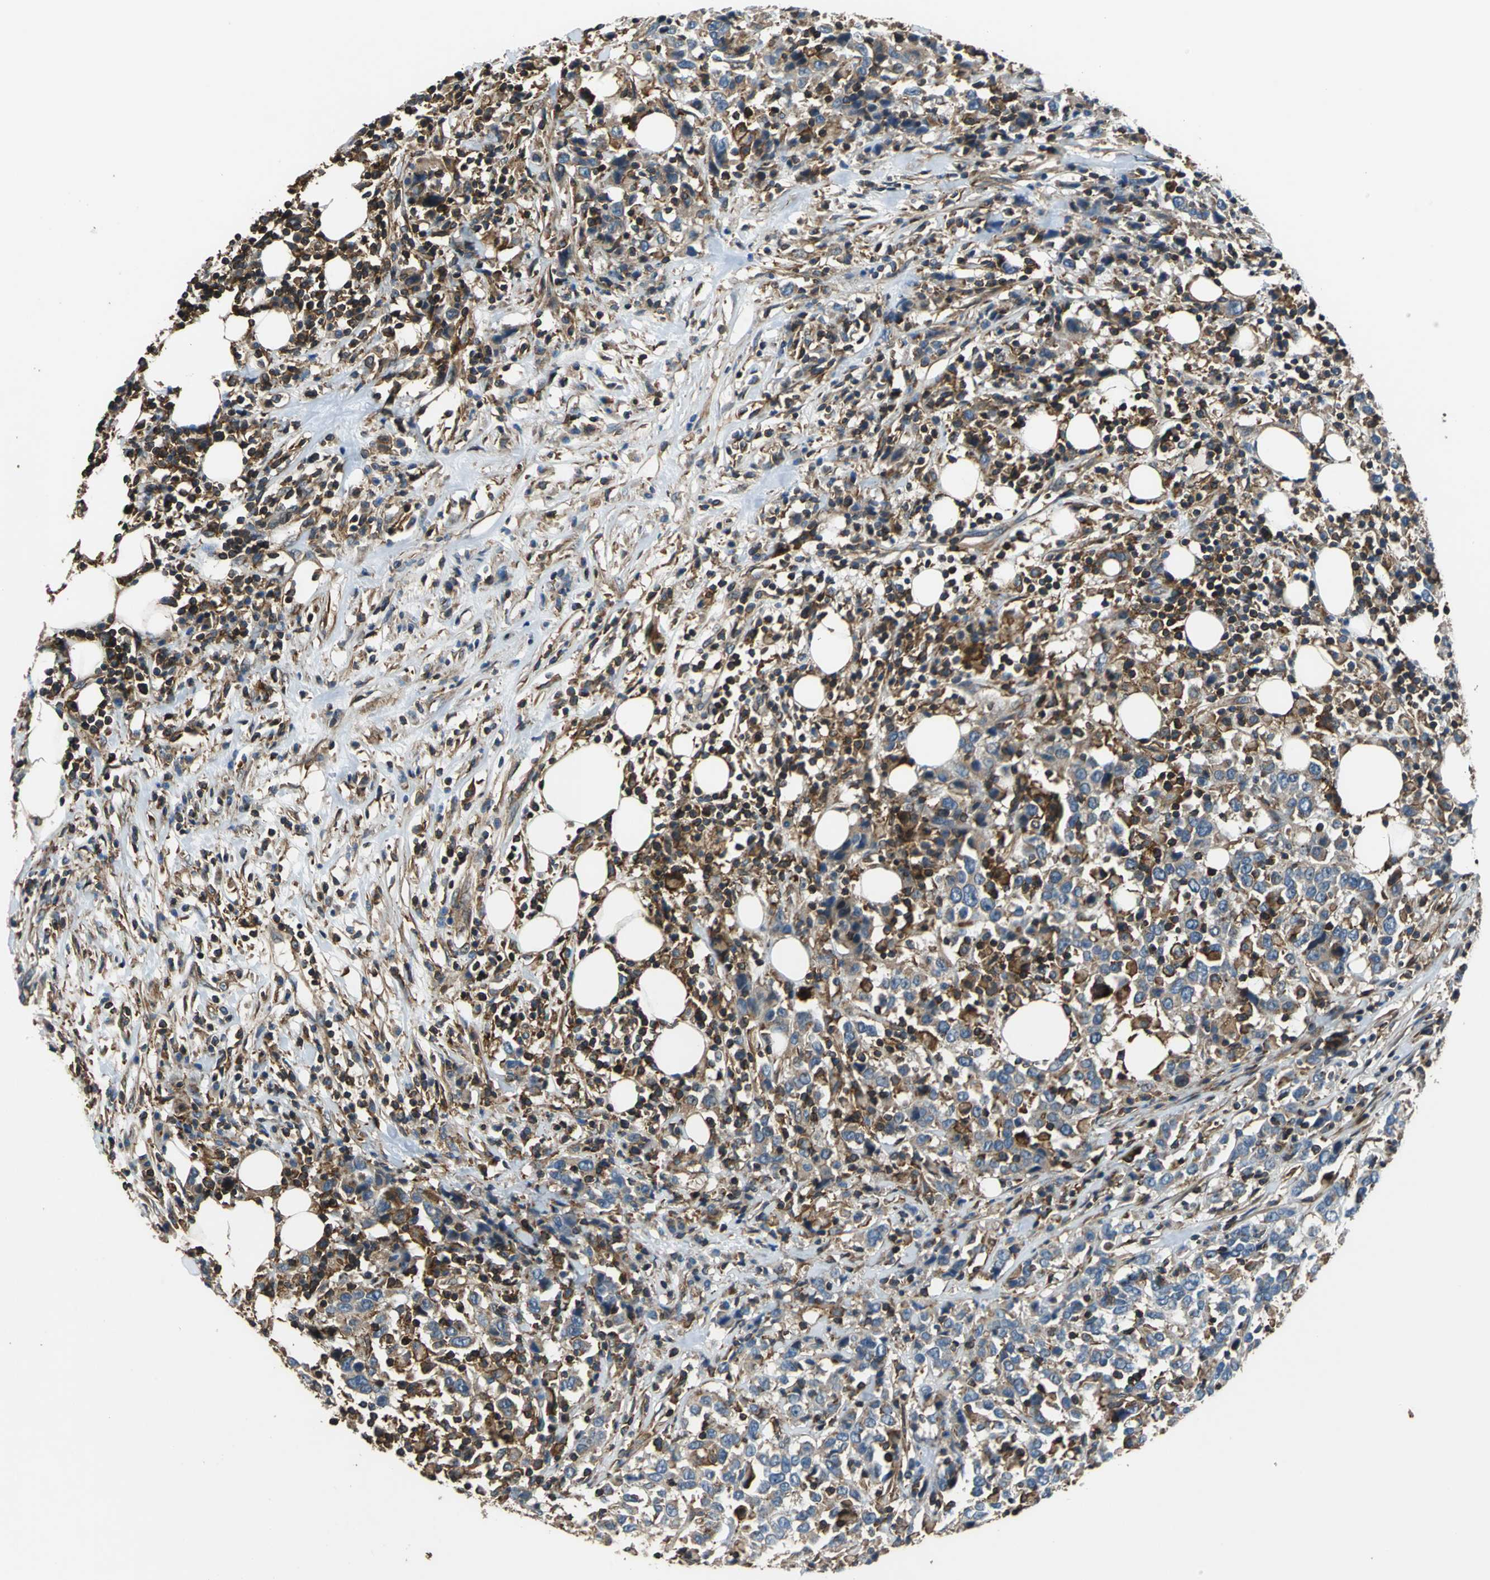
{"staining": {"intensity": "moderate", "quantity": ">75%", "location": "cytoplasmic/membranous"}, "tissue": "urothelial cancer", "cell_type": "Tumor cells", "image_type": "cancer", "snomed": [{"axis": "morphology", "description": "Urothelial carcinoma, High grade"}, {"axis": "topography", "description": "Urinary bladder"}], "caption": "Approximately >75% of tumor cells in human urothelial cancer show moderate cytoplasmic/membranous protein positivity as visualized by brown immunohistochemical staining.", "gene": "PARVA", "patient": {"sex": "male", "age": 61}}